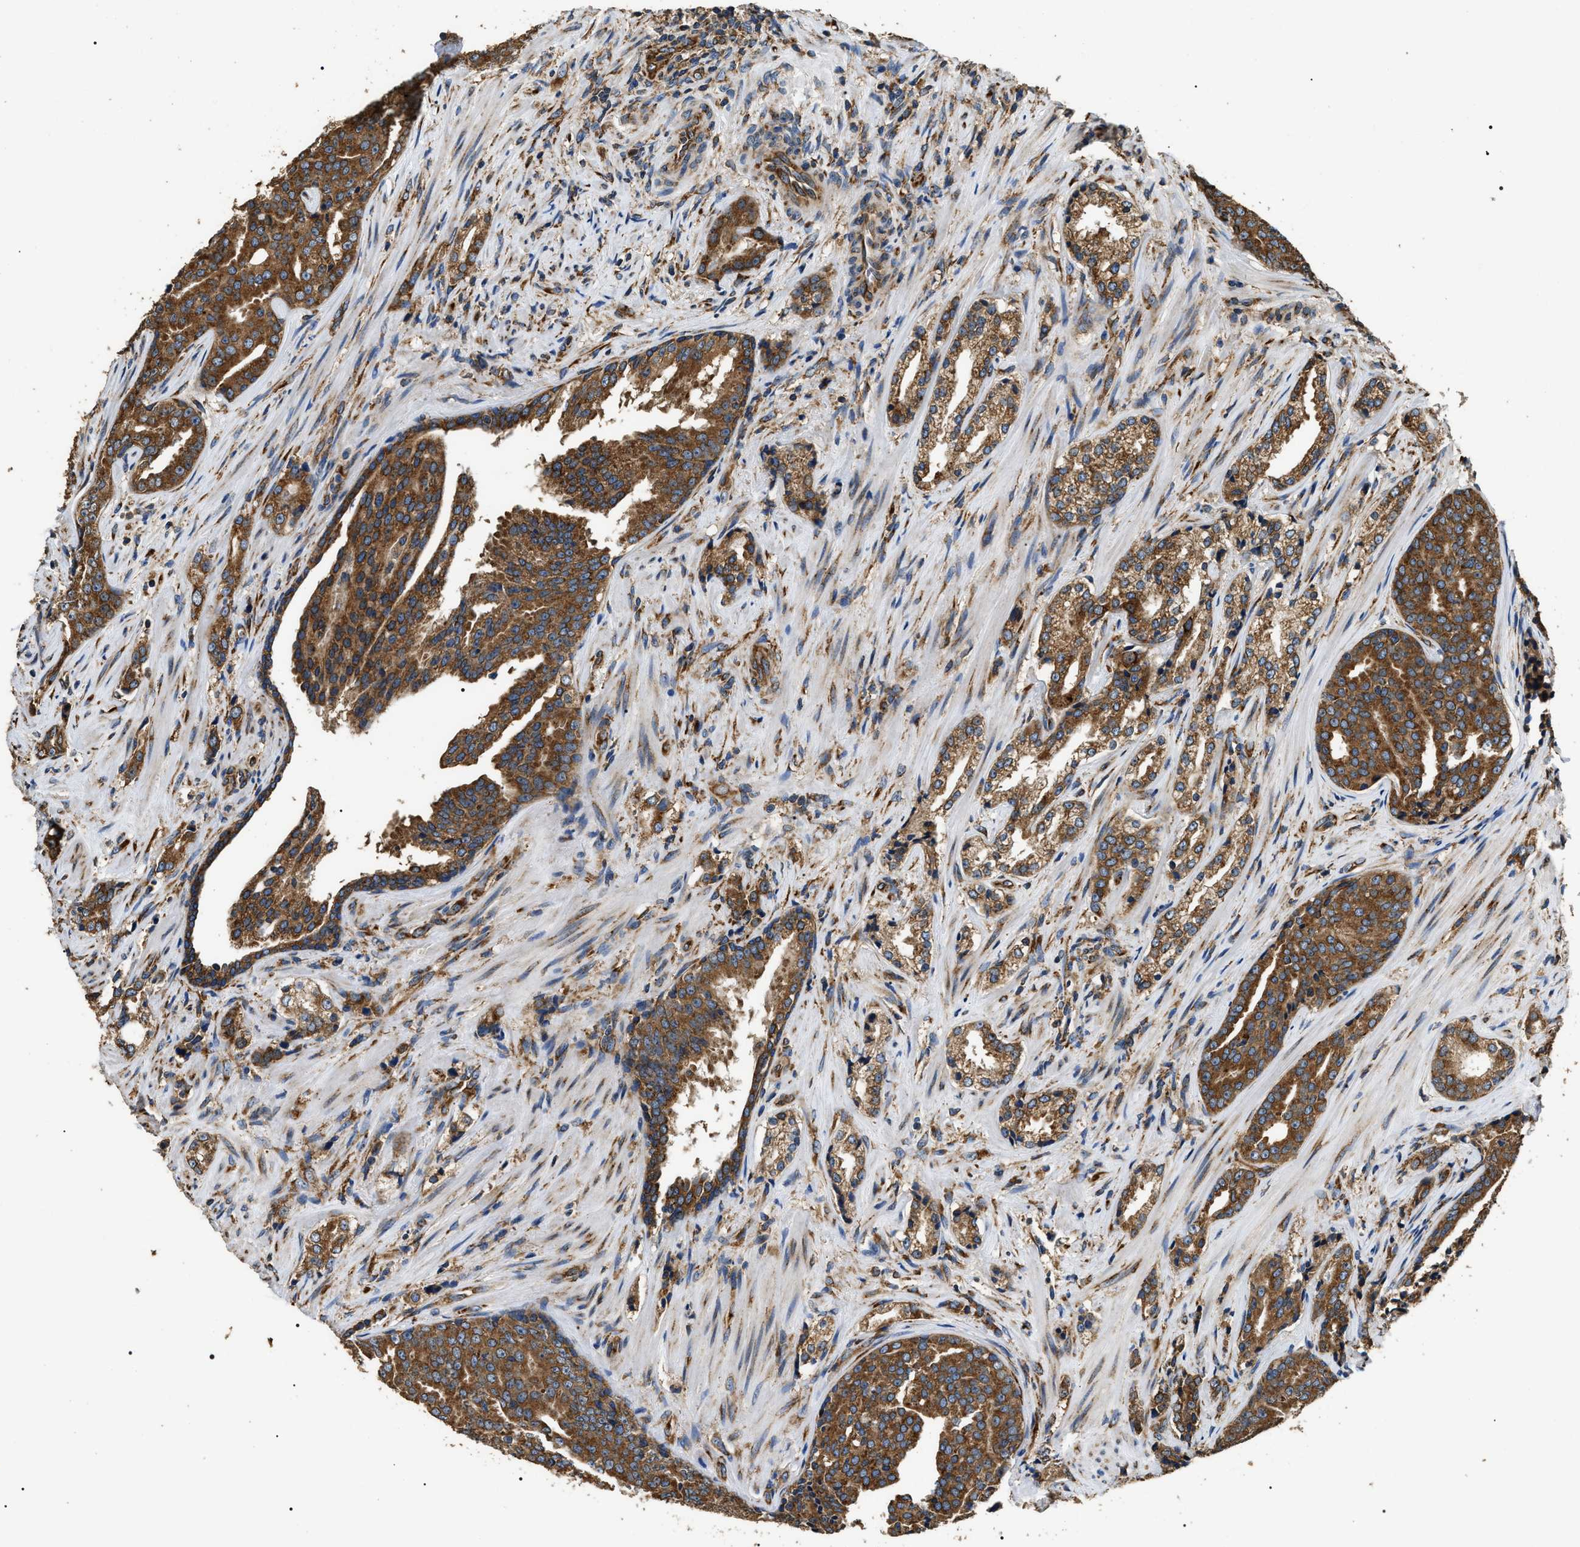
{"staining": {"intensity": "moderate", "quantity": ">75%", "location": "cytoplasmic/membranous"}, "tissue": "prostate cancer", "cell_type": "Tumor cells", "image_type": "cancer", "snomed": [{"axis": "morphology", "description": "Adenocarcinoma, High grade"}, {"axis": "topography", "description": "Prostate"}], "caption": "DAB immunohistochemical staining of prostate cancer (adenocarcinoma (high-grade)) reveals moderate cytoplasmic/membranous protein positivity in about >75% of tumor cells.", "gene": "KTN1", "patient": {"sex": "male", "age": 71}}